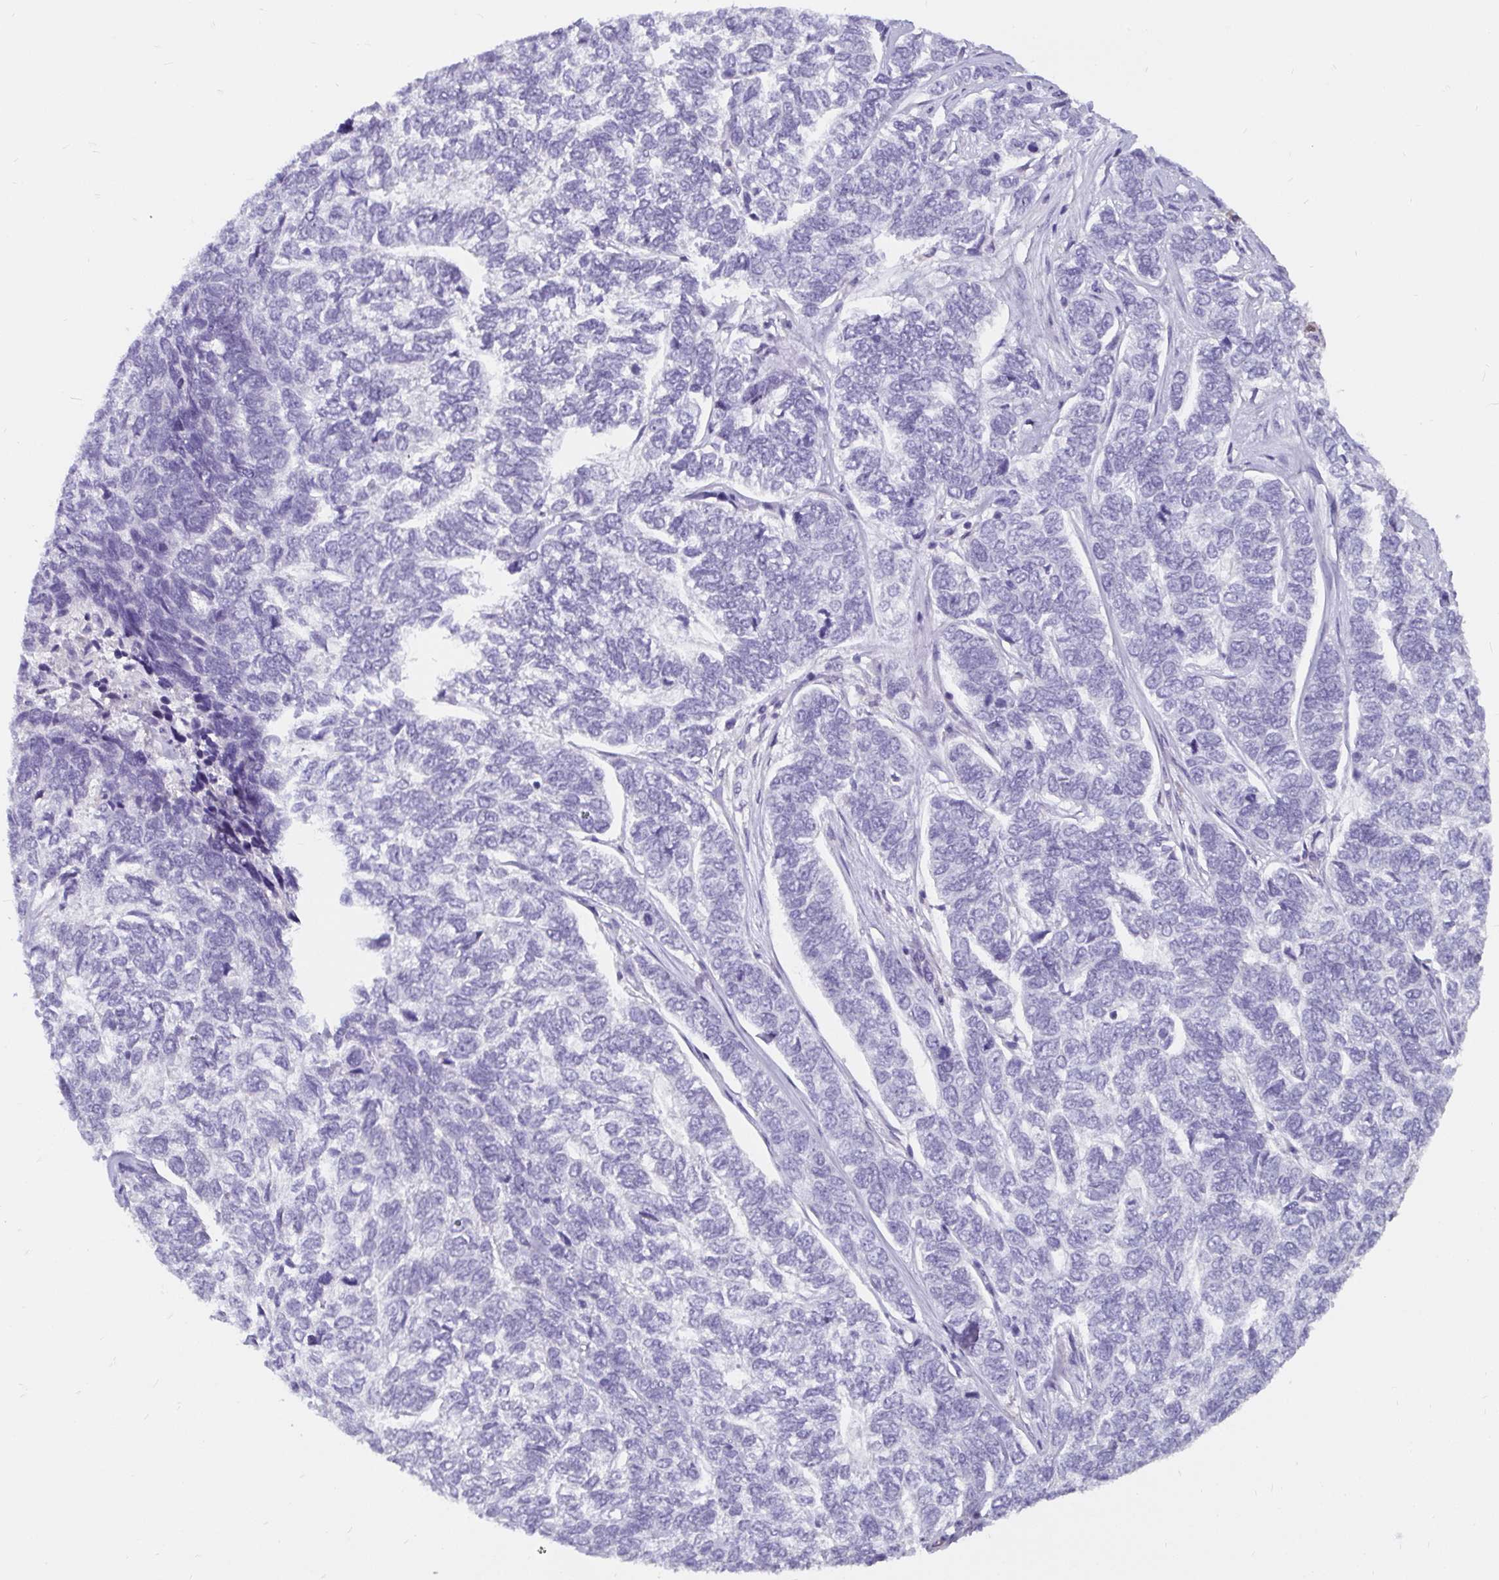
{"staining": {"intensity": "negative", "quantity": "none", "location": "none"}, "tissue": "skin cancer", "cell_type": "Tumor cells", "image_type": "cancer", "snomed": [{"axis": "morphology", "description": "Basal cell carcinoma"}, {"axis": "topography", "description": "Skin"}], "caption": "Basal cell carcinoma (skin) stained for a protein using IHC displays no positivity tumor cells.", "gene": "ADAMTS6", "patient": {"sex": "female", "age": 65}}